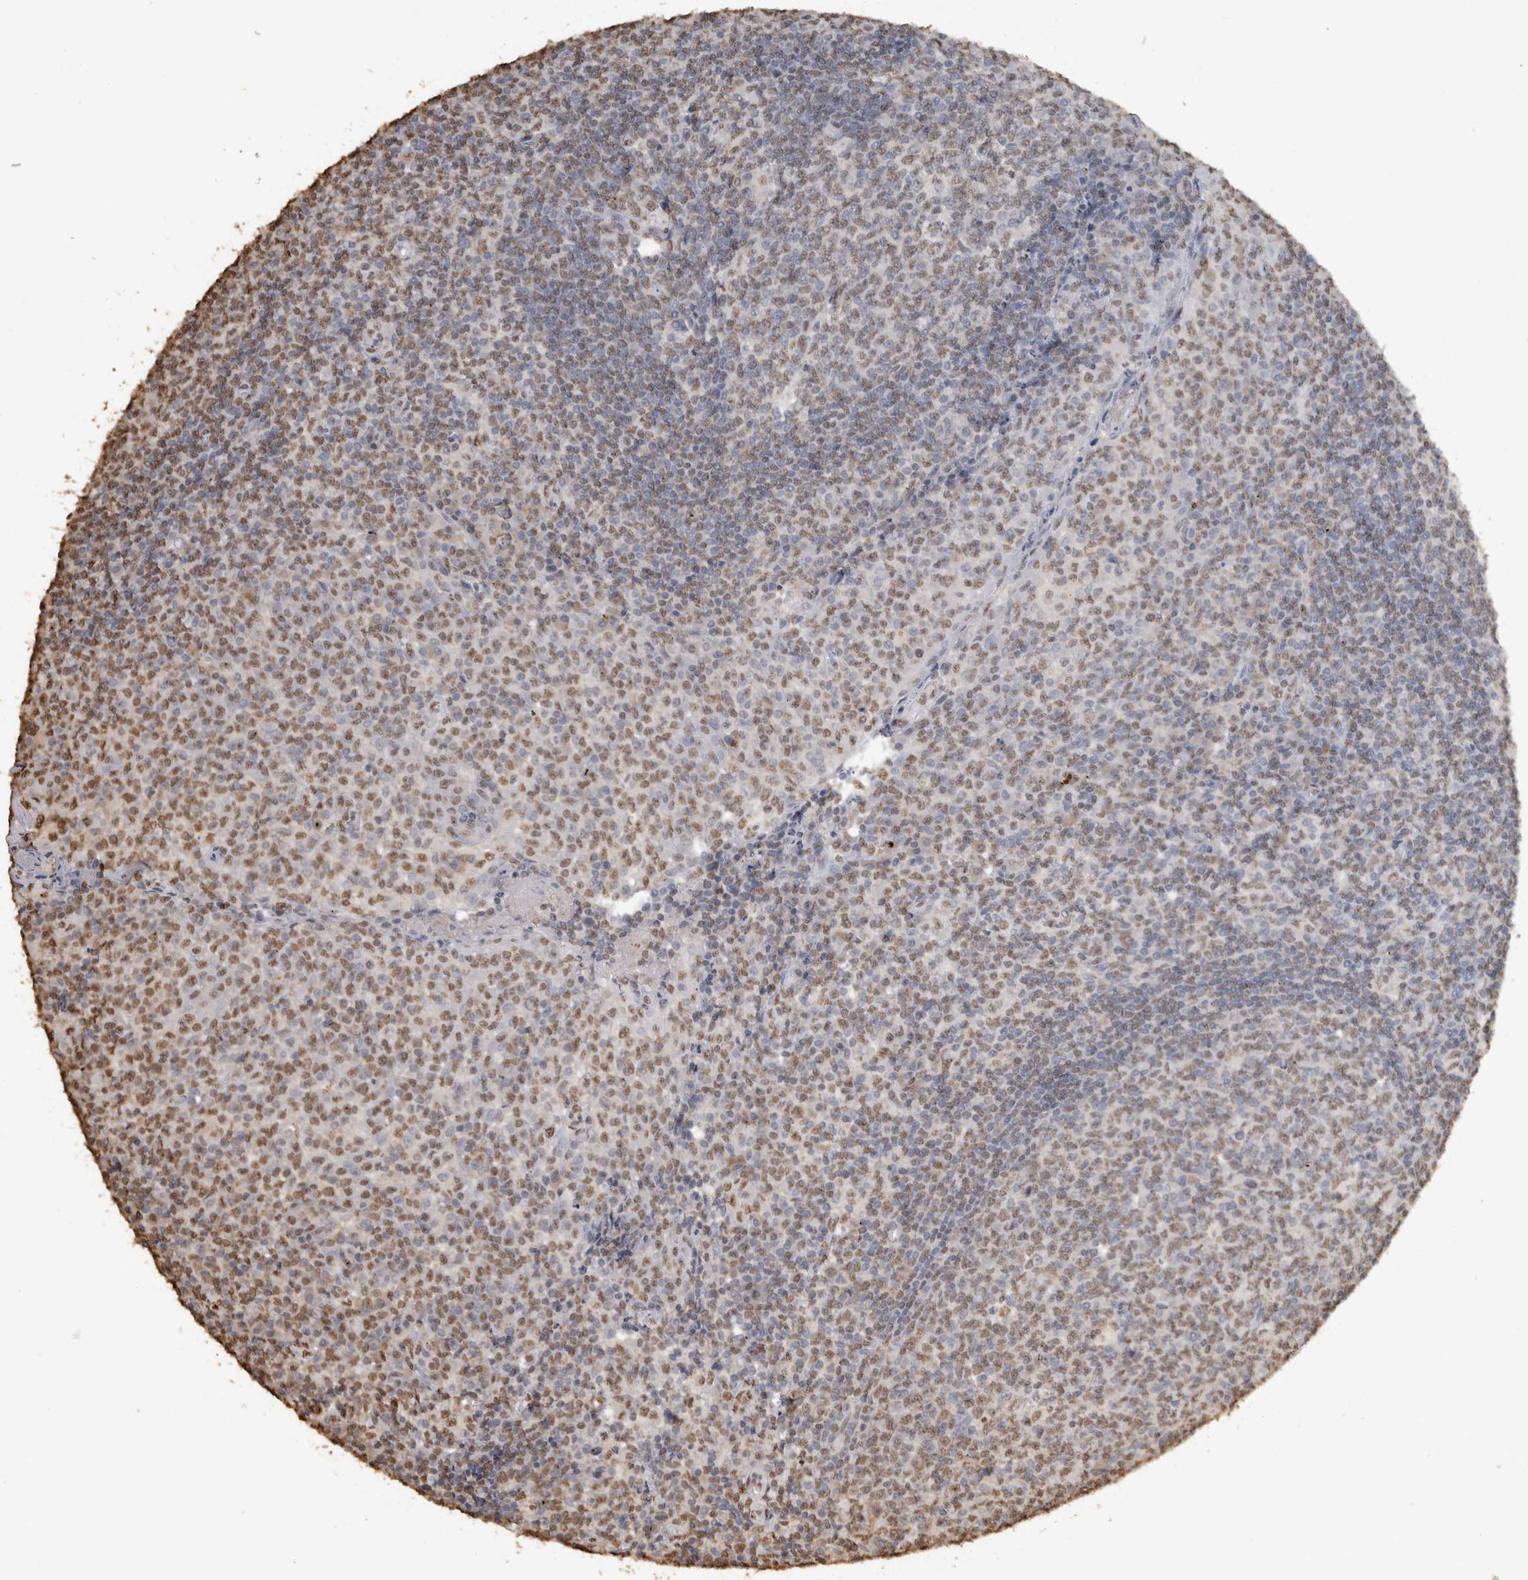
{"staining": {"intensity": "weak", "quantity": ">75%", "location": "nuclear"}, "tissue": "tonsil", "cell_type": "Germinal center cells", "image_type": "normal", "snomed": [{"axis": "morphology", "description": "Normal tissue, NOS"}, {"axis": "topography", "description": "Tonsil"}], "caption": "A brown stain shows weak nuclear expression of a protein in germinal center cells of benign human tonsil. The staining is performed using DAB (3,3'-diaminobenzidine) brown chromogen to label protein expression. The nuclei are counter-stained blue using hematoxylin.", "gene": "HAND2", "patient": {"sex": "female", "age": 19}}